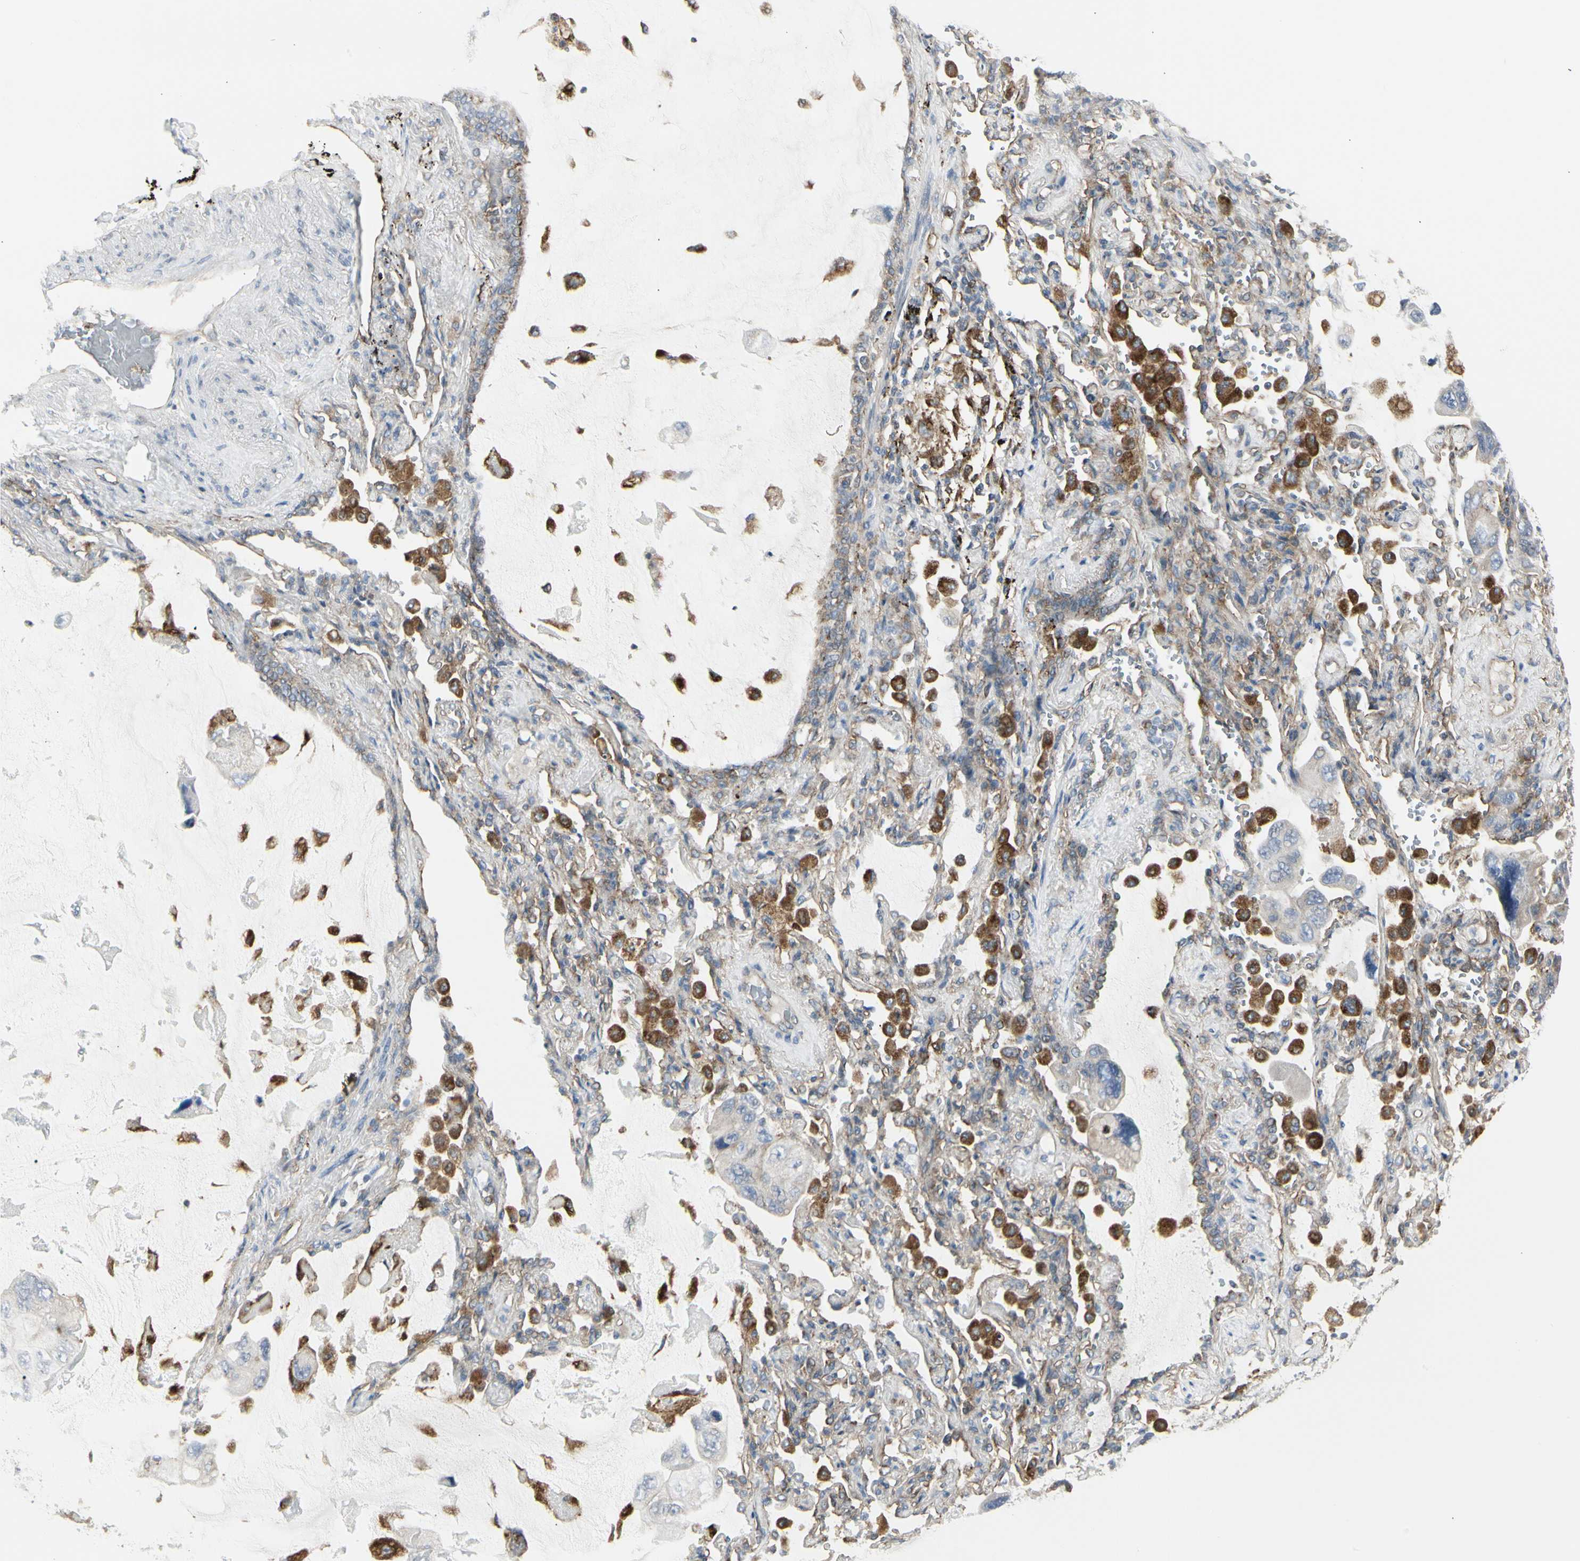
{"staining": {"intensity": "negative", "quantity": "none", "location": "none"}, "tissue": "lung cancer", "cell_type": "Tumor cells", "image_type": "cancer", "snomed": [{"axis": "morphology", "description": "Squamous cell carcinoma, NOS"}, {"axis": "topography", "description": "Lung"}], "caption": "Photomicrograph shows no significant protein staining in tumor cells of lung cancer (squamous cell carcinoma). Brightfield microscopy of IHC stained with DAB (3,3'-diaminobenzidine) (brown) and hematoxylin (blue), captured at high magnification.", "gene": "ATP6V1B2", "patient": {"sex": "female", "age": 73}}